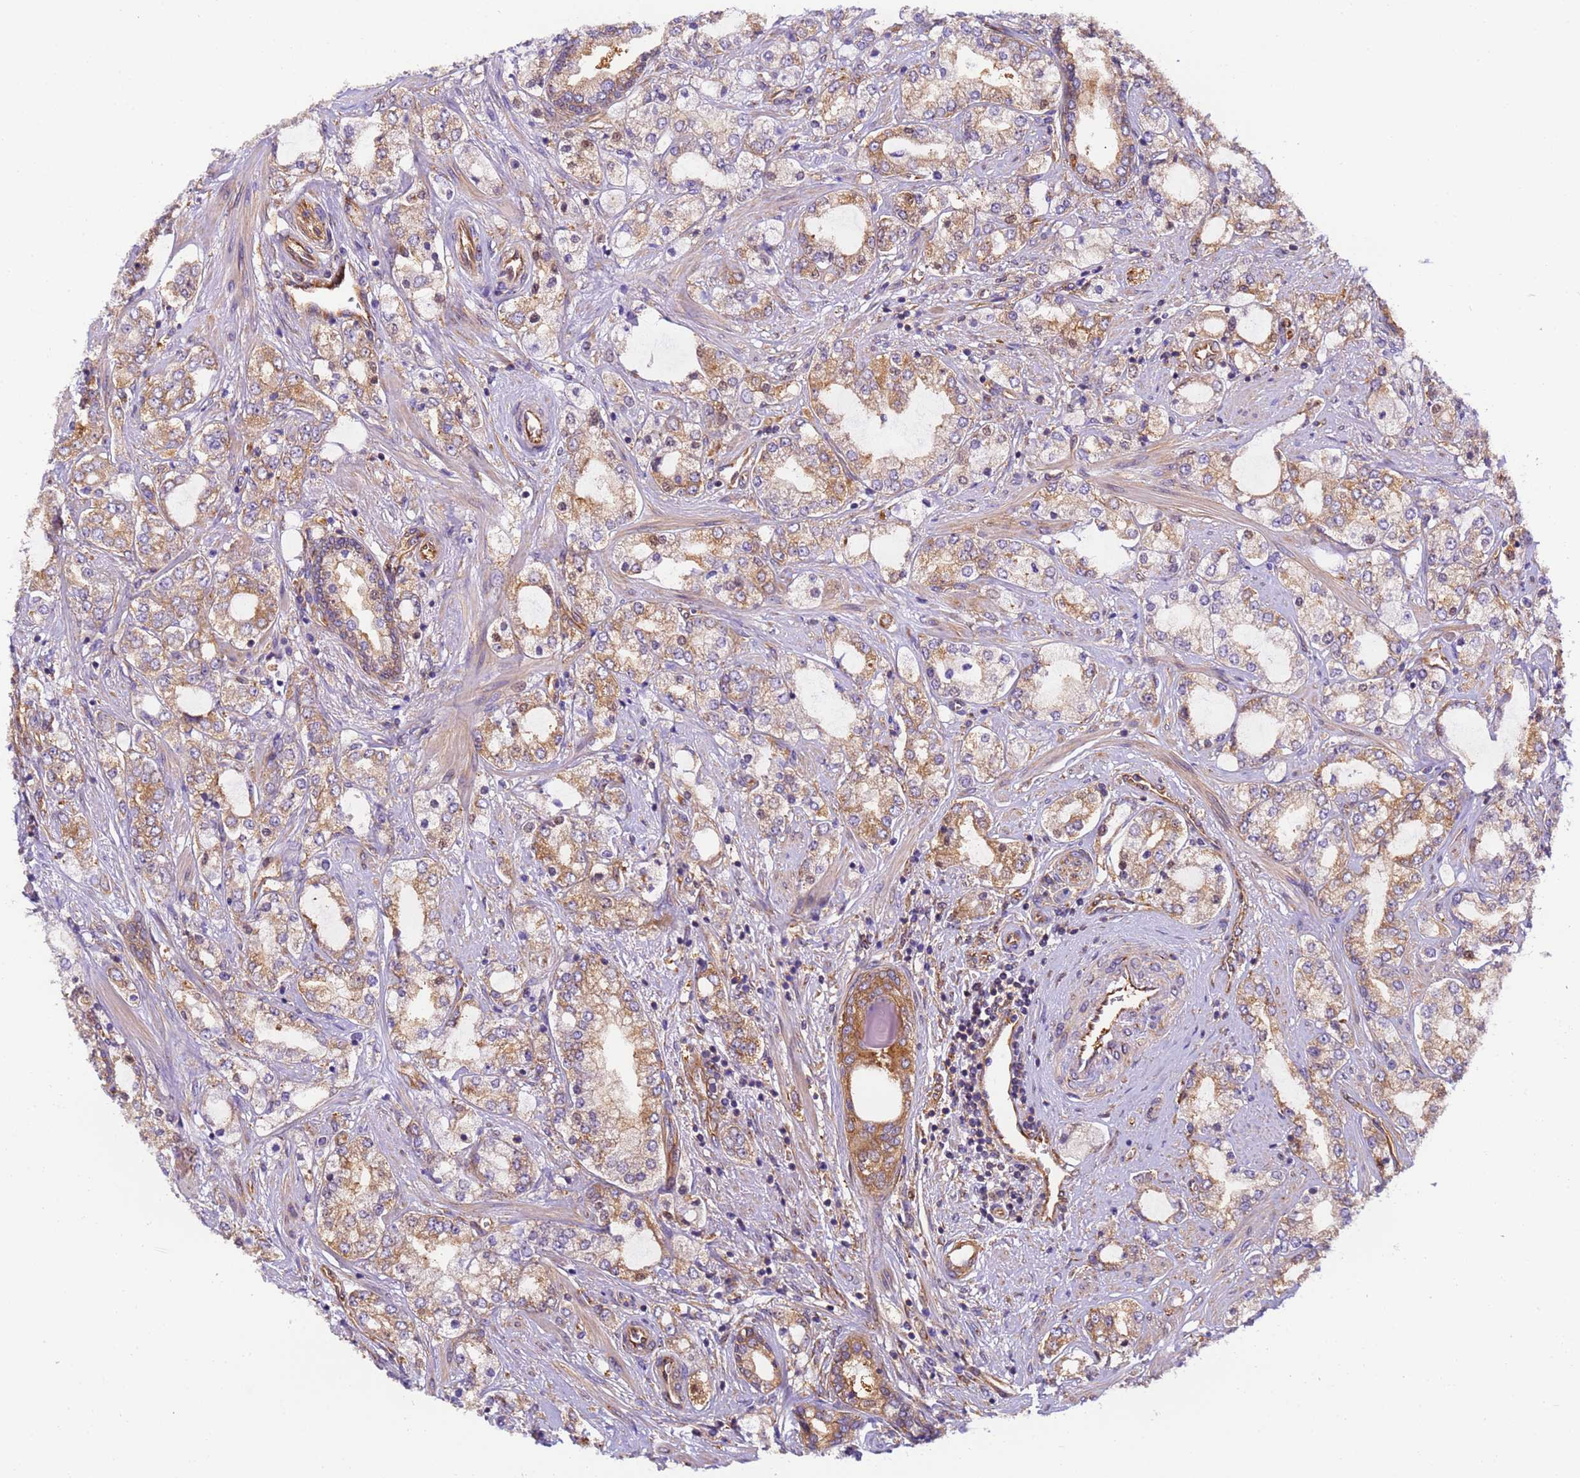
{"staining": {"intensity": "moderate", "quantity": ">75%", "location": "cytoplasmic/membranous"}, "tissue": "prostate cancer", "cell_type": "Tumor cells", "image_type": "cancer", "snomed": [{"axis": "morphology", "description": "Adenocarcinoma, High grade"}, {"axis": "topography", "description": "Prostate"}], "caption": "Immunohistochemistry (IHC) (DAB) staining of prostate adenocarcinoma (high-grade) displays moderate cytoplasmic/membranous protein positivity in about >75% of tumor cells. The staining was performed using DAB (3,3'-diaminobenzidine), with brown indicating positive protein expression. Nuclei are stained blue with hematoxylin.", "gene": "DYNC1I2", "patient": {"sex": "male", "age": 64}}